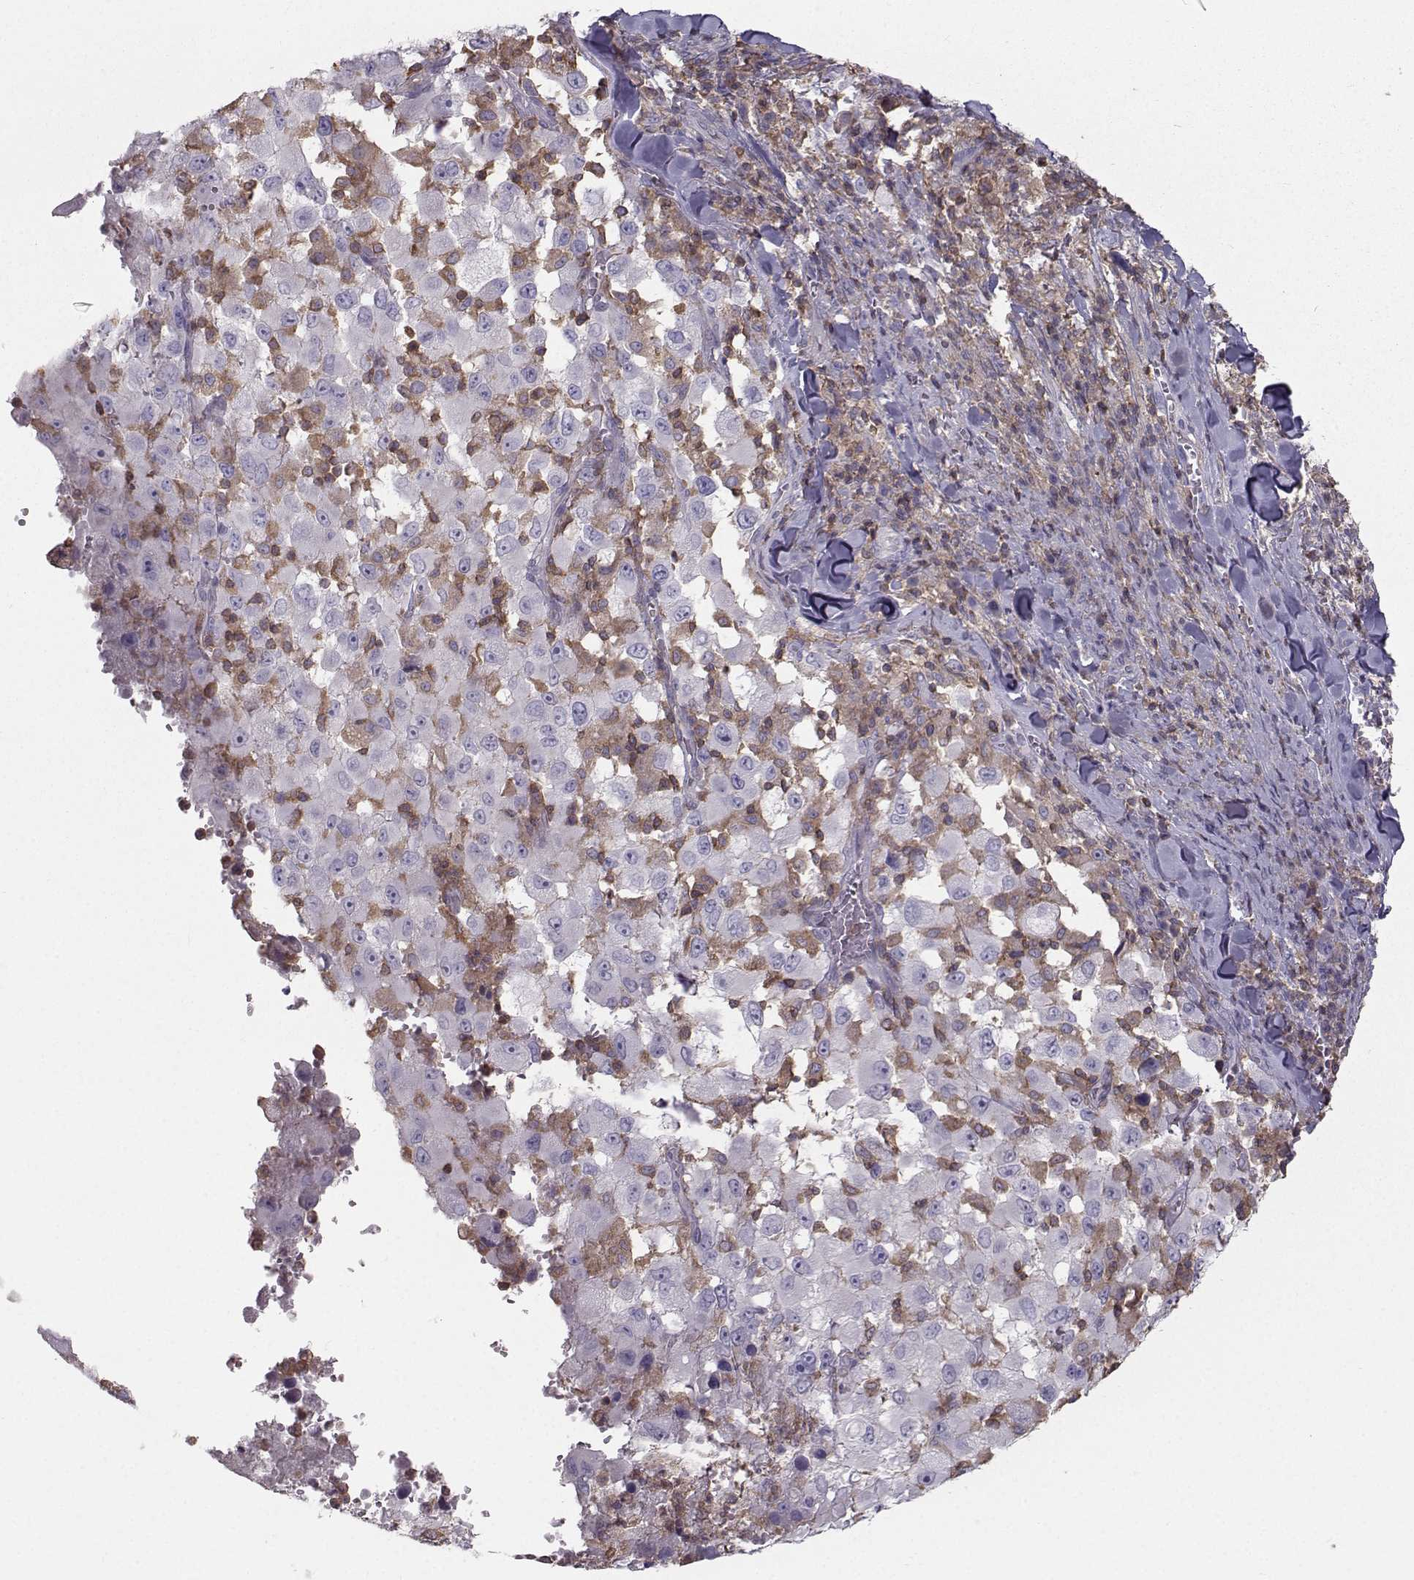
{"staining": {"intensity": "negative", "quantity": "none", "location": "none"}, "tissue": "melanoma", "cell_type": "Tumor cells", "image_type": "cancer", "snomed": [{"axis": "morphology", "description": "Malignant melanoma, Metastatic site"}, {"axis": "topography", "description": "Soft tissue"}], "caption": "Protein analysis of malignant melanoma (metastatic site) shows no significant expression in tumor cells.", "gene": "ZBTB32", "patient": {"sex": "male", "age": 50}}